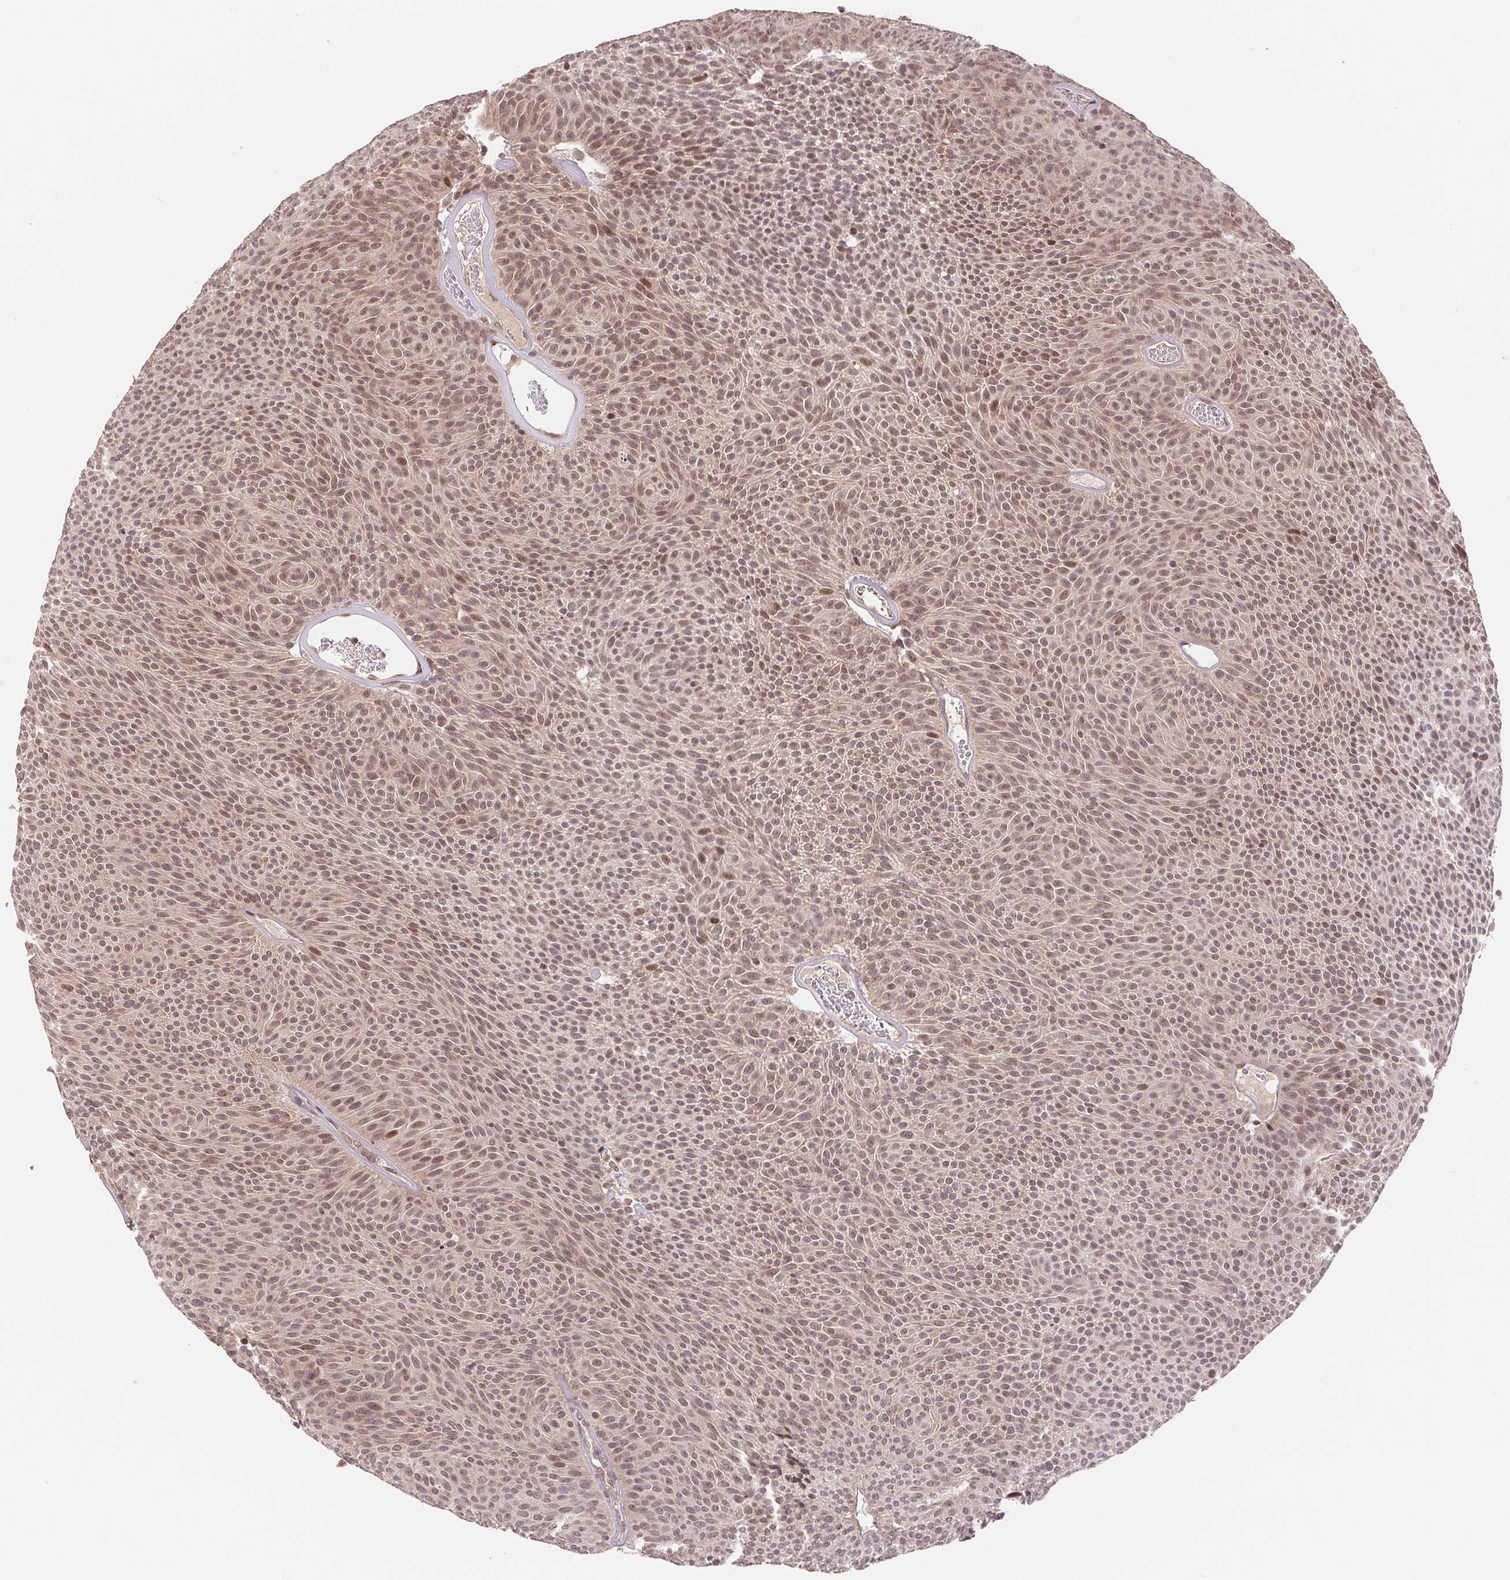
{"staining": {"intensity": "weak", "quantity": "<25%", "location": "nuclear"}, "tissue": "urothelial cancer", "cell_type": "Tumor cells", "image_type": "cancer", "snomed": [{"axis": "morphology", "description": "Urothelial carcinoma, Low grade"}, {"axis": "topography", "description": "Urinary bladder"}], "caption": "The IHC micrograph has no significant staining in tumor cells of urothelial cancer tissue.", "gene": "HMGN3", "patient": {"sex": "male", "age": 77}}